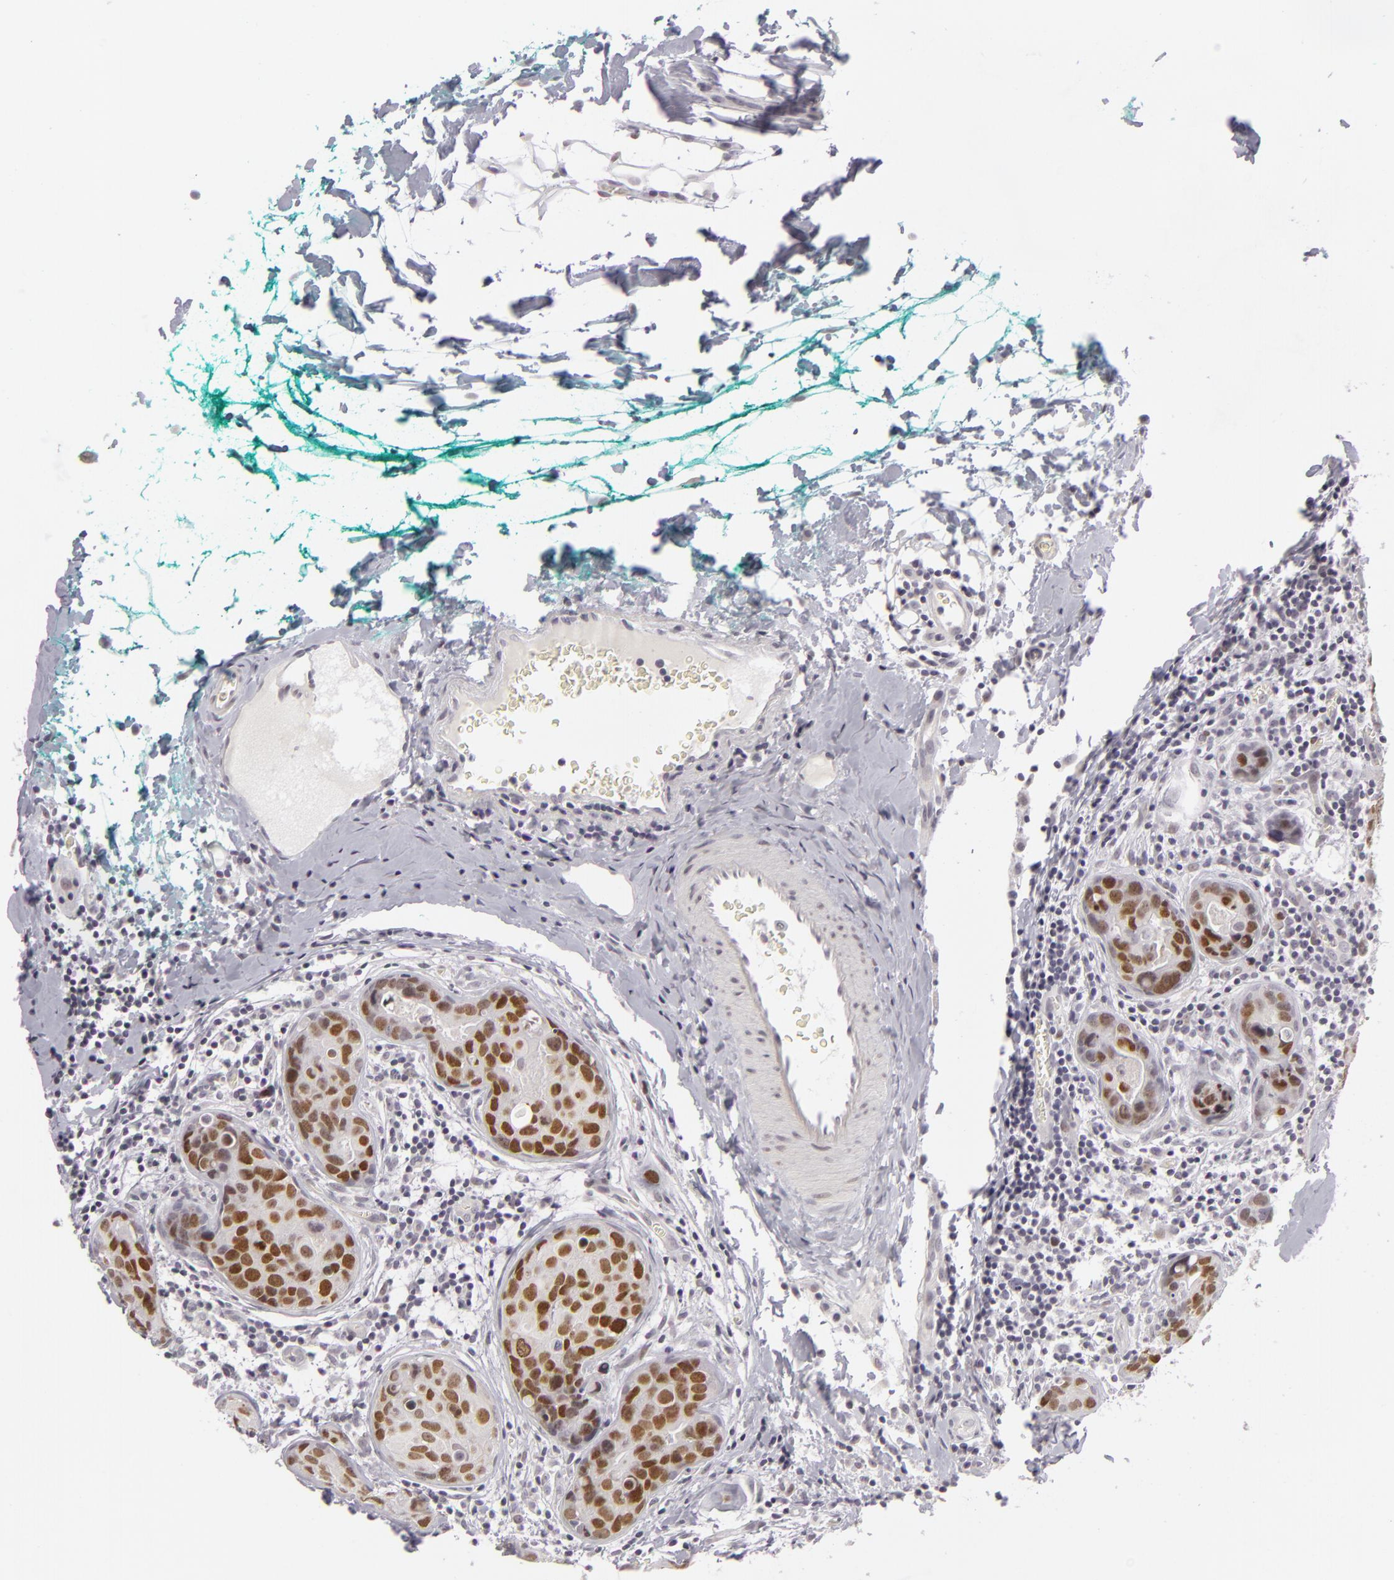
{"staining": {"intensity": "moderate", "quantity": ">75%", "location": "nuclear"}, "tissue": "breast cancer", "cell_type": "Tumor cells", "image_type": "cancer", "snomed": [{"axis": "morphology", "description": "Duct carcinoma"}, {"axis": "topography", "description": "Breast"}], "caption": "Moderate nuclear protein staining is present in approximately >75% of tumor cells in breast cancer.", "gene": "SIX1", "patient": {"sex": "female", "age": 24}}